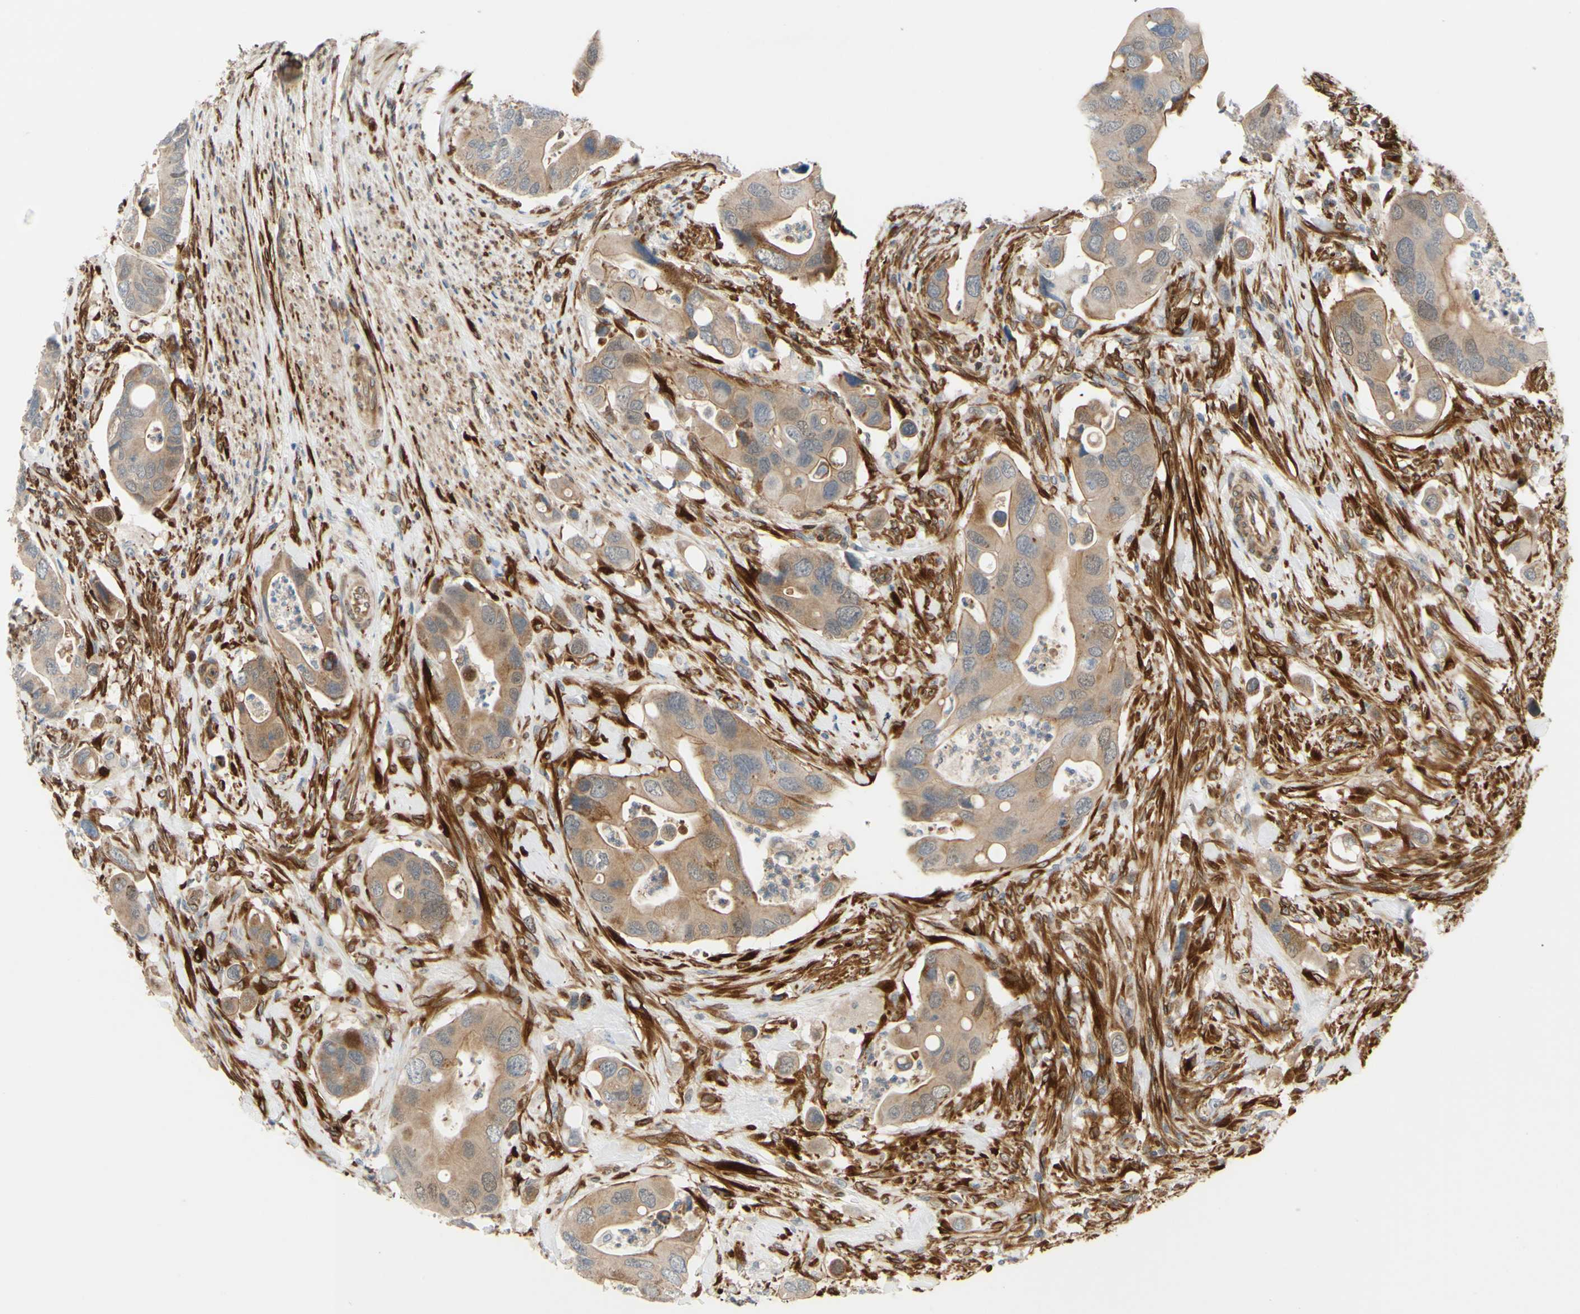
{"staining": {"intensity": "weak", "quantity": ">75%", "location": "cytoplasmic/membranous"}, "tissue": "colorectal cancer", "cell_type": "Tumor cells", "image_type": "cancer", "snomed": [{"axis": "morphology", "description": "Adenocarcinoma, NOS"}, {"axis": "topography", "description": "Rectum"}], "caption": "A photomicrograph of colorectal cancer (adenocarcinoma) stained for a protein demonstrates weak cytoplasmic/membranous brown staining in tumor cells.", "gene": "PRAF2", "patient": {"sex": "female", "age": 57}}